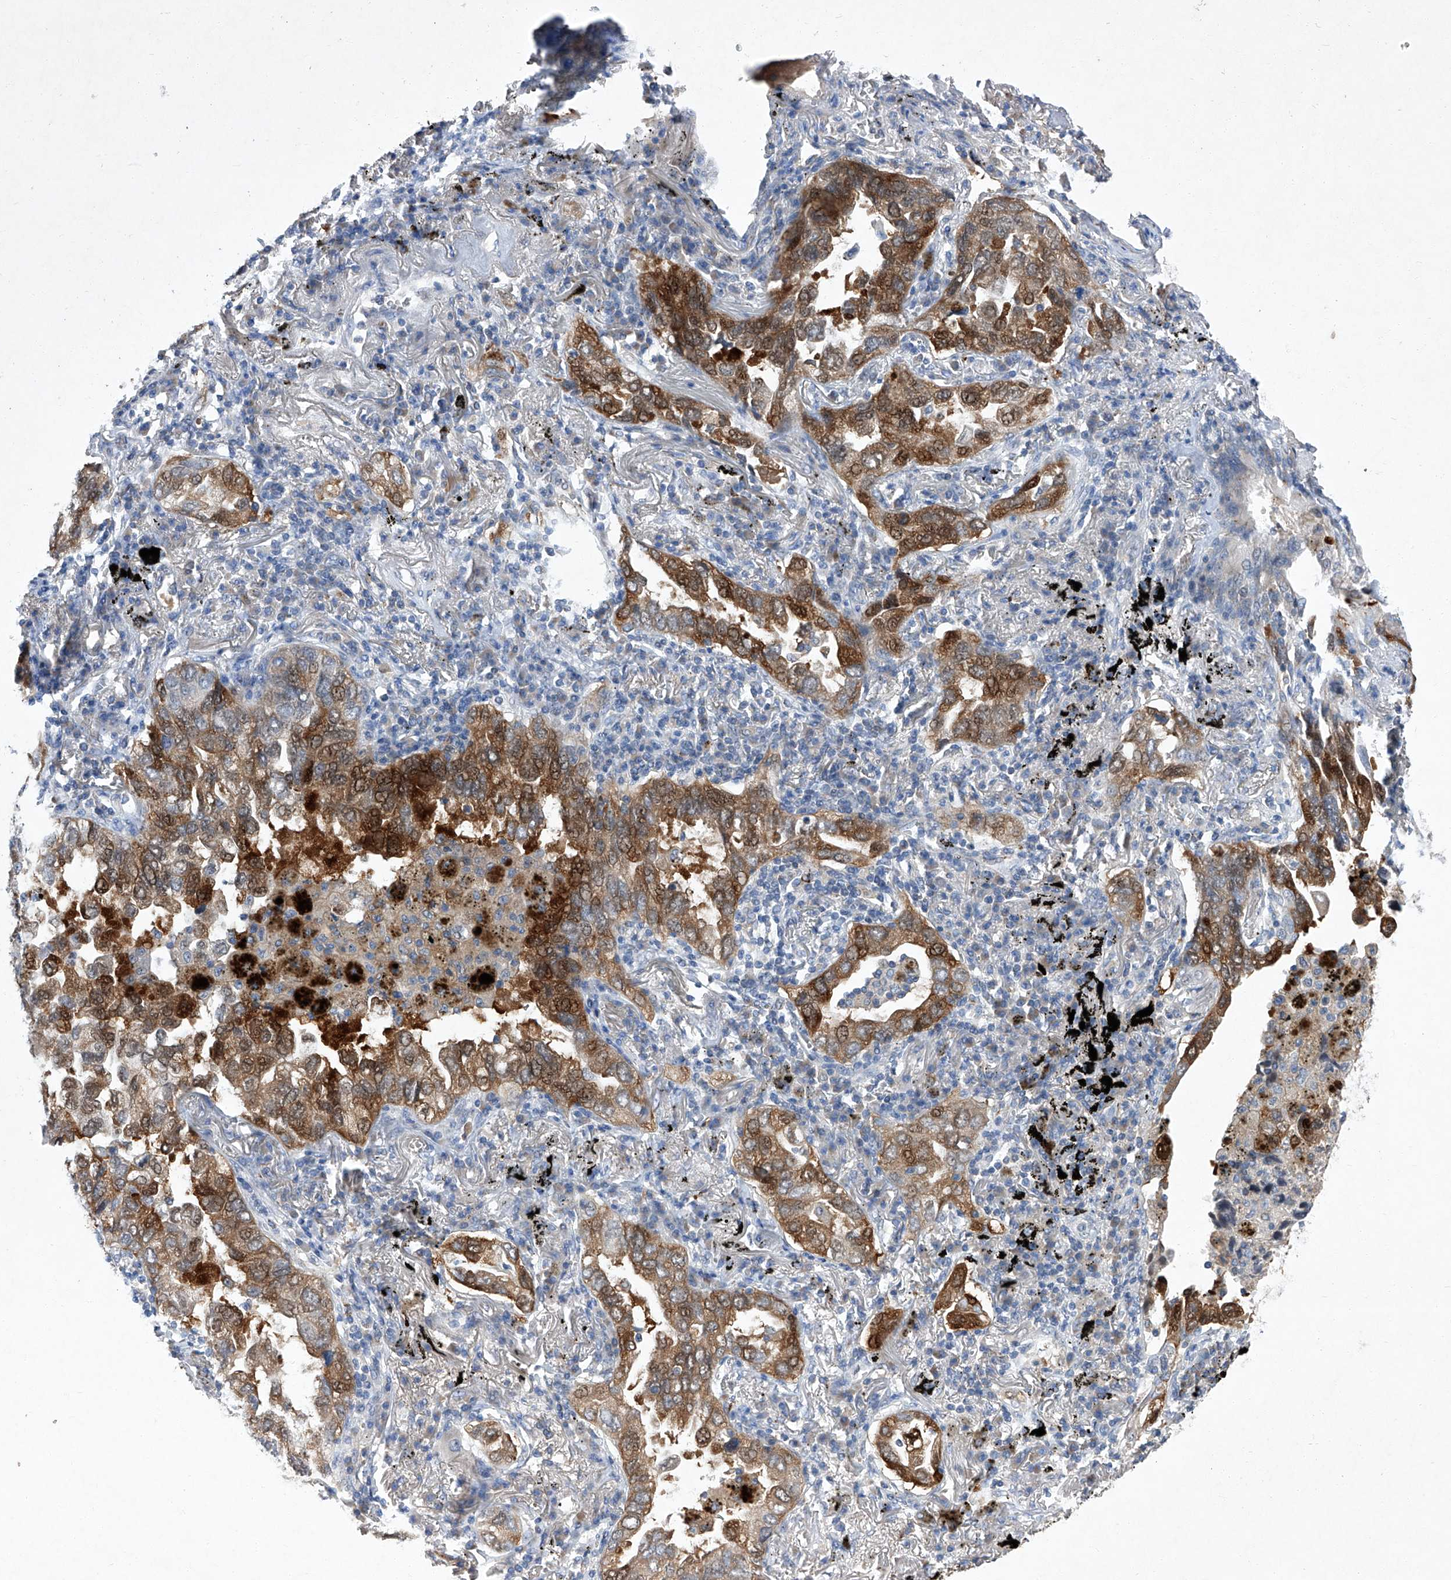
{"staining": {"intensity": "moderate", "quantity": ">75%", "location": "cytoplasmic/membranous,nuclear"}, "tissue": "lung cancer", "cell_type": "Tumor cells", "image_type": "cancer", "snomed": [{"axis": "morphology", "description": "Adenocarcinoma, NOS"}, {"axis": "topography", "description": "Lung"}], "caption": "This is an image of immunohistochemistry staining of adenocarcinoma (lung), which shows moderate staining in the cytoplasmic/membranous and nuclear of tumor cells.", "gene": "SBK2", "patient": {"sex": "male", "age": 65}}